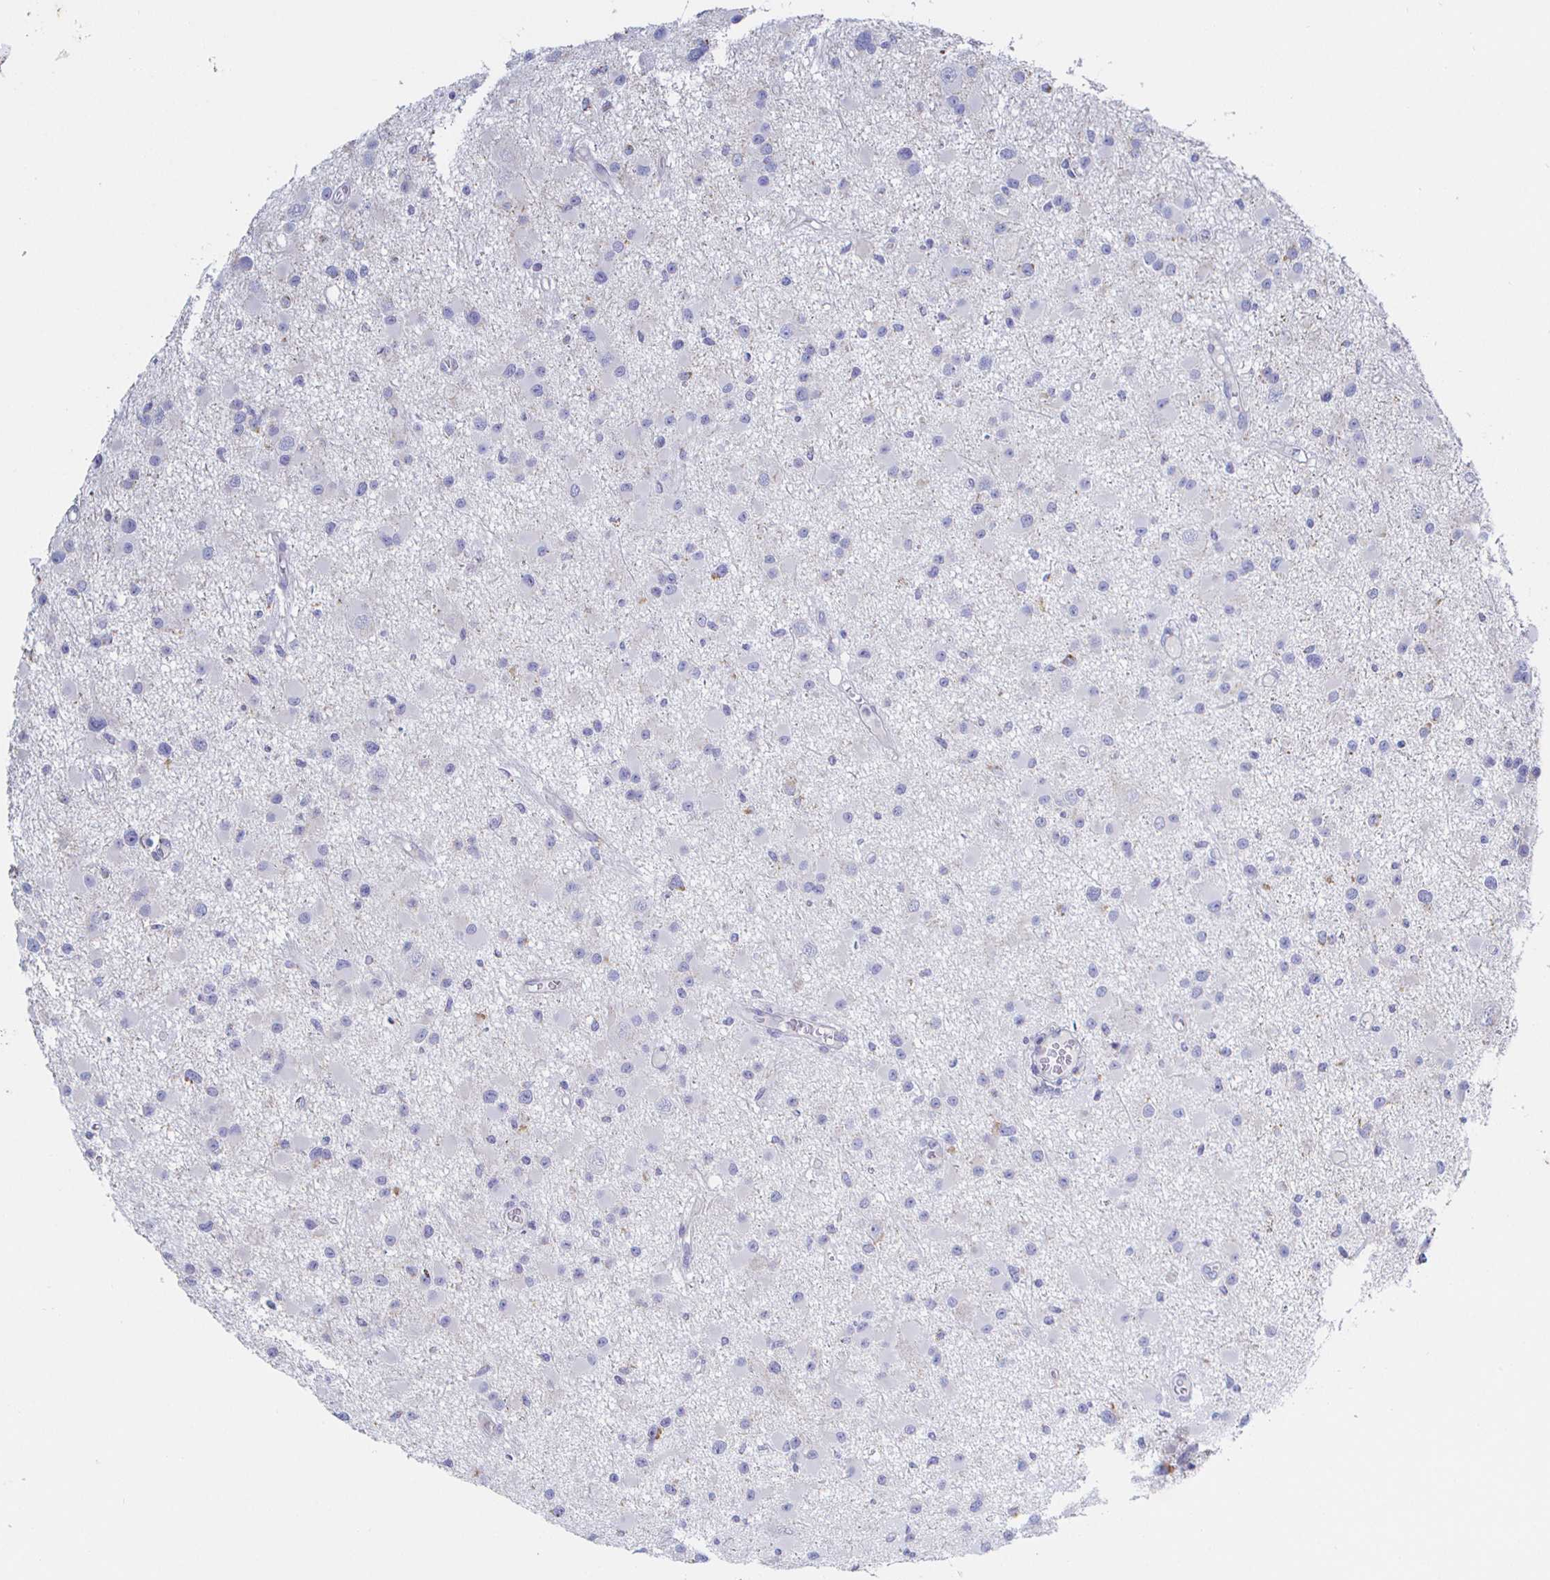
{"staining": {"intensity": "negative", "quantity": "none", "location": "none"}, "tissue": "glioma", "cell_type": "Tumor cells", "image_type": "cancer", "snomed": [{"axis": "morphology", "description": "Glioma, malignant, High grade"}, {"axis": "topography", "description": "Brain"}], "caption": "Immunohistochemistry histopathology image of high-grade glioma (malignant) stained for a protein (brown), which demonstrates no staining in tumor cells. (DAB immunohistochemistry (IHC) with hematoxylin counter stain).", "gene": "SYNGR4", "patient": {"sex": "male", "age": 54}}